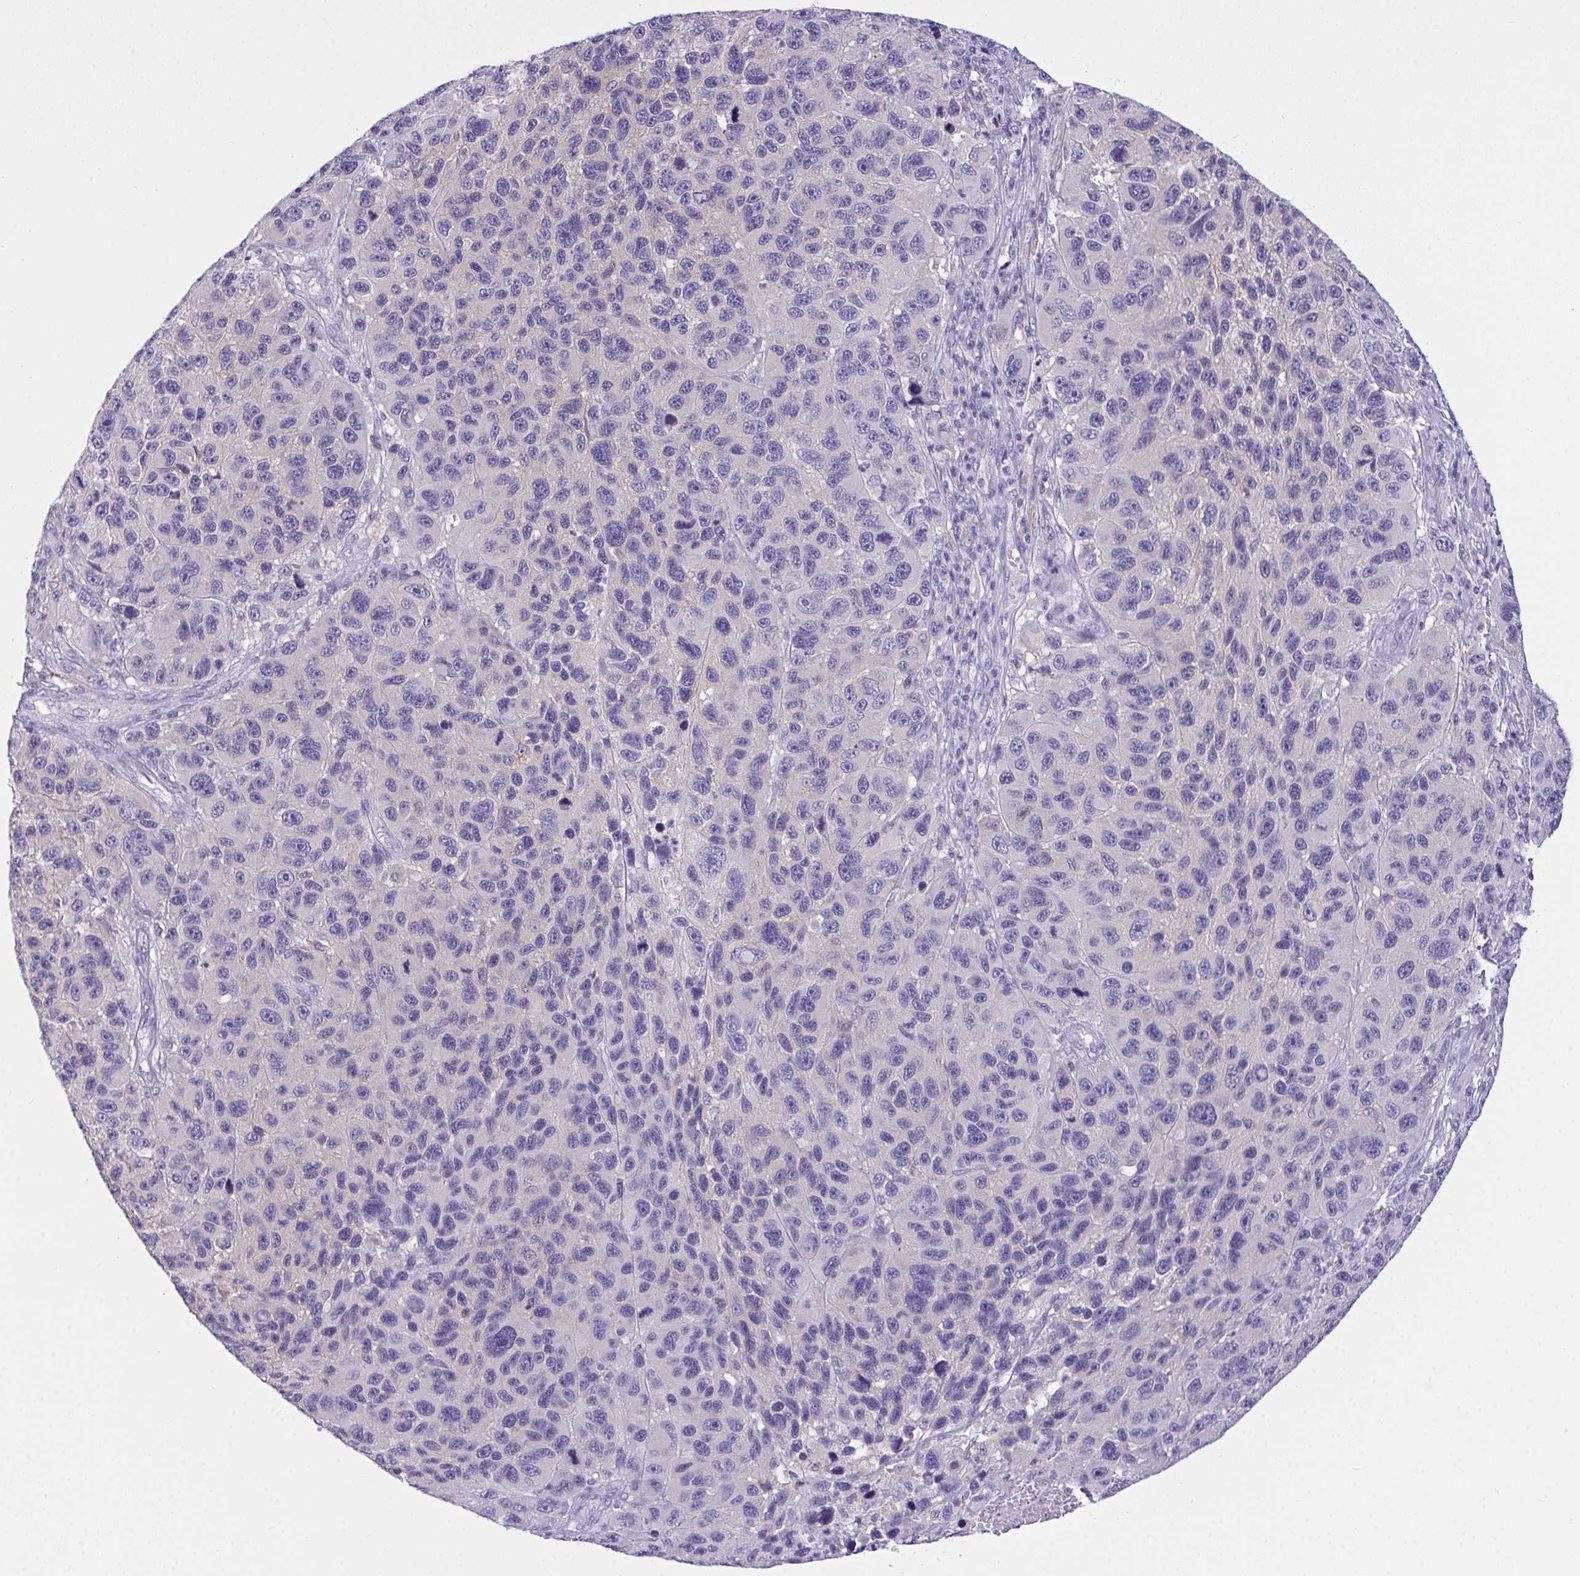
{"staining": {"intensity": "negative", "quantity": "none", "location": "none"}, "tissue": "melanoma", "cell_type": "Tumor cells", "image_type": "cancer", "snomed": [{"axis": "morphology", "description": "Malignant melanoma, NOS"}, {"axis": "topography", "description": "Skin"}], "caption": "Immunohistochemistry image of malignant melanoma stained for a protein (brown), which shows no staining in tumor cells.", "gene": "SEMA6B", "patient": {"sex": "male", "age": 53}}